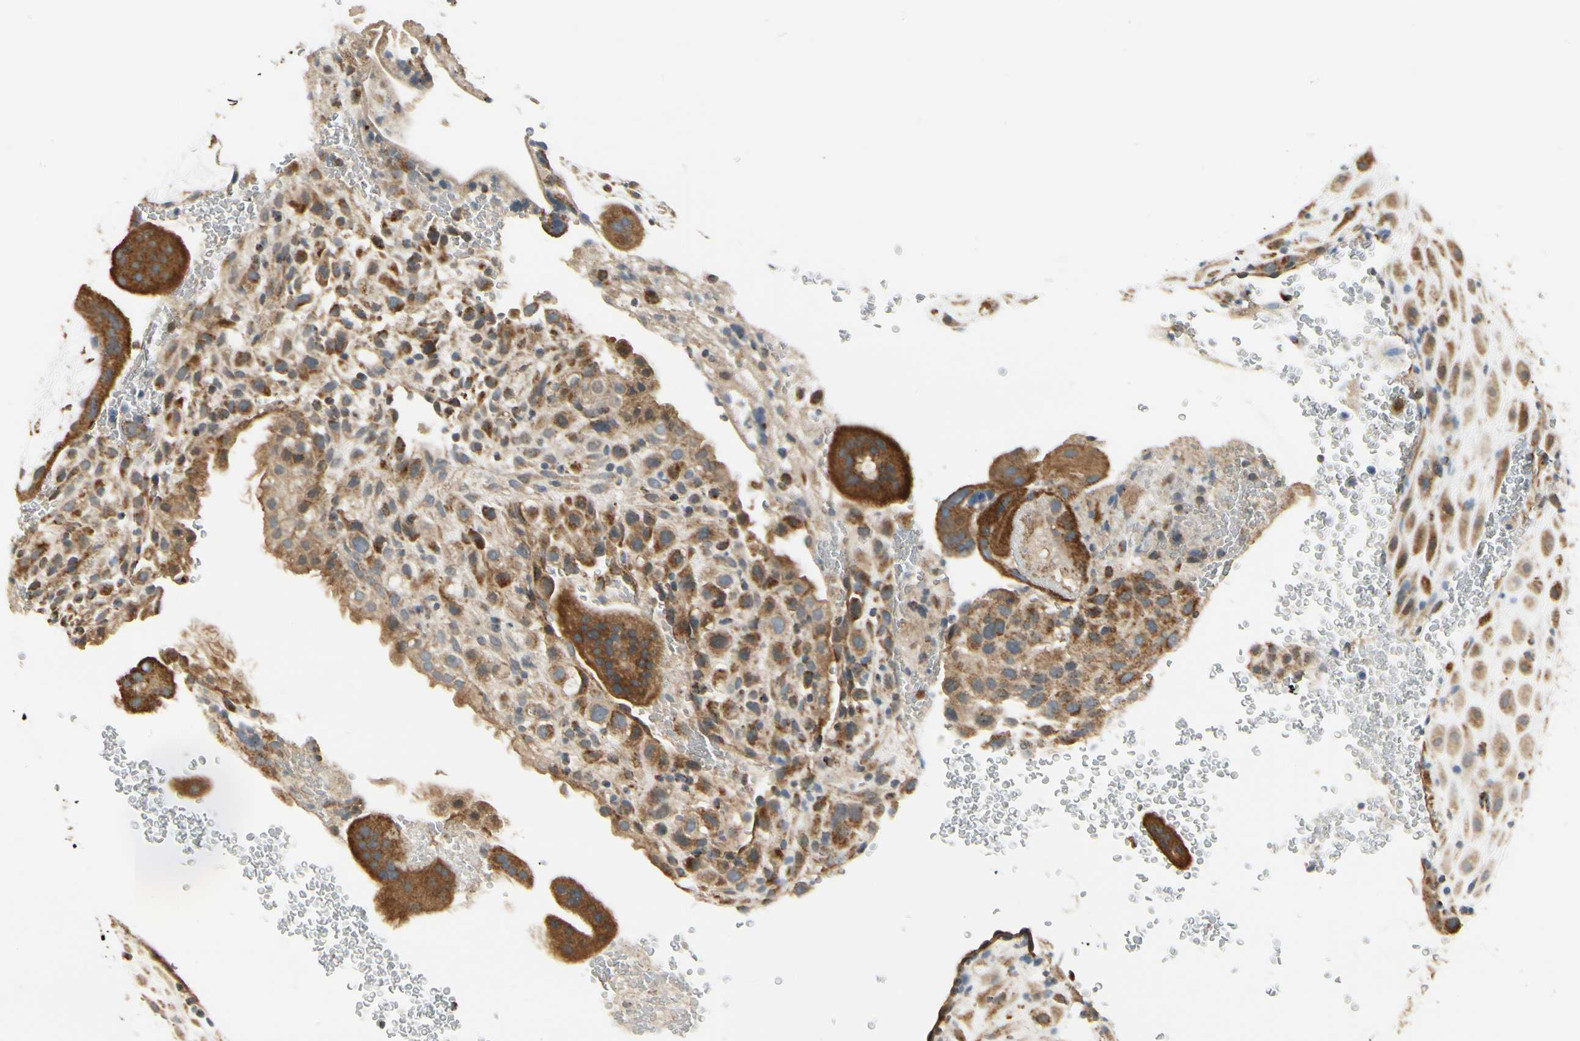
{"staining": {"intensity": "moderate", "quantity": ">75%", "location": "cytoplasmic/membranous"}, "tissue": "placenta", "cell_type": "Decidual cells", "image_type": "normal", "snomed": [{"axis": "morphology", "description": "Normal tissue, NOS"}, {"axis": "topography", "description": "Placenta"}], "caption": "Unremarkable placenta shows moderate cytoplasmic/membranous staining in approximately >75% of decidual cells (Stains: DAB (3,3'-diaminobenzidine) in brown, nuclei in blue, Microscopy: brightfield microscopy at high magnification)..", "gene": "EPHB3", "patient": {"sex": "female", "age": 19}}